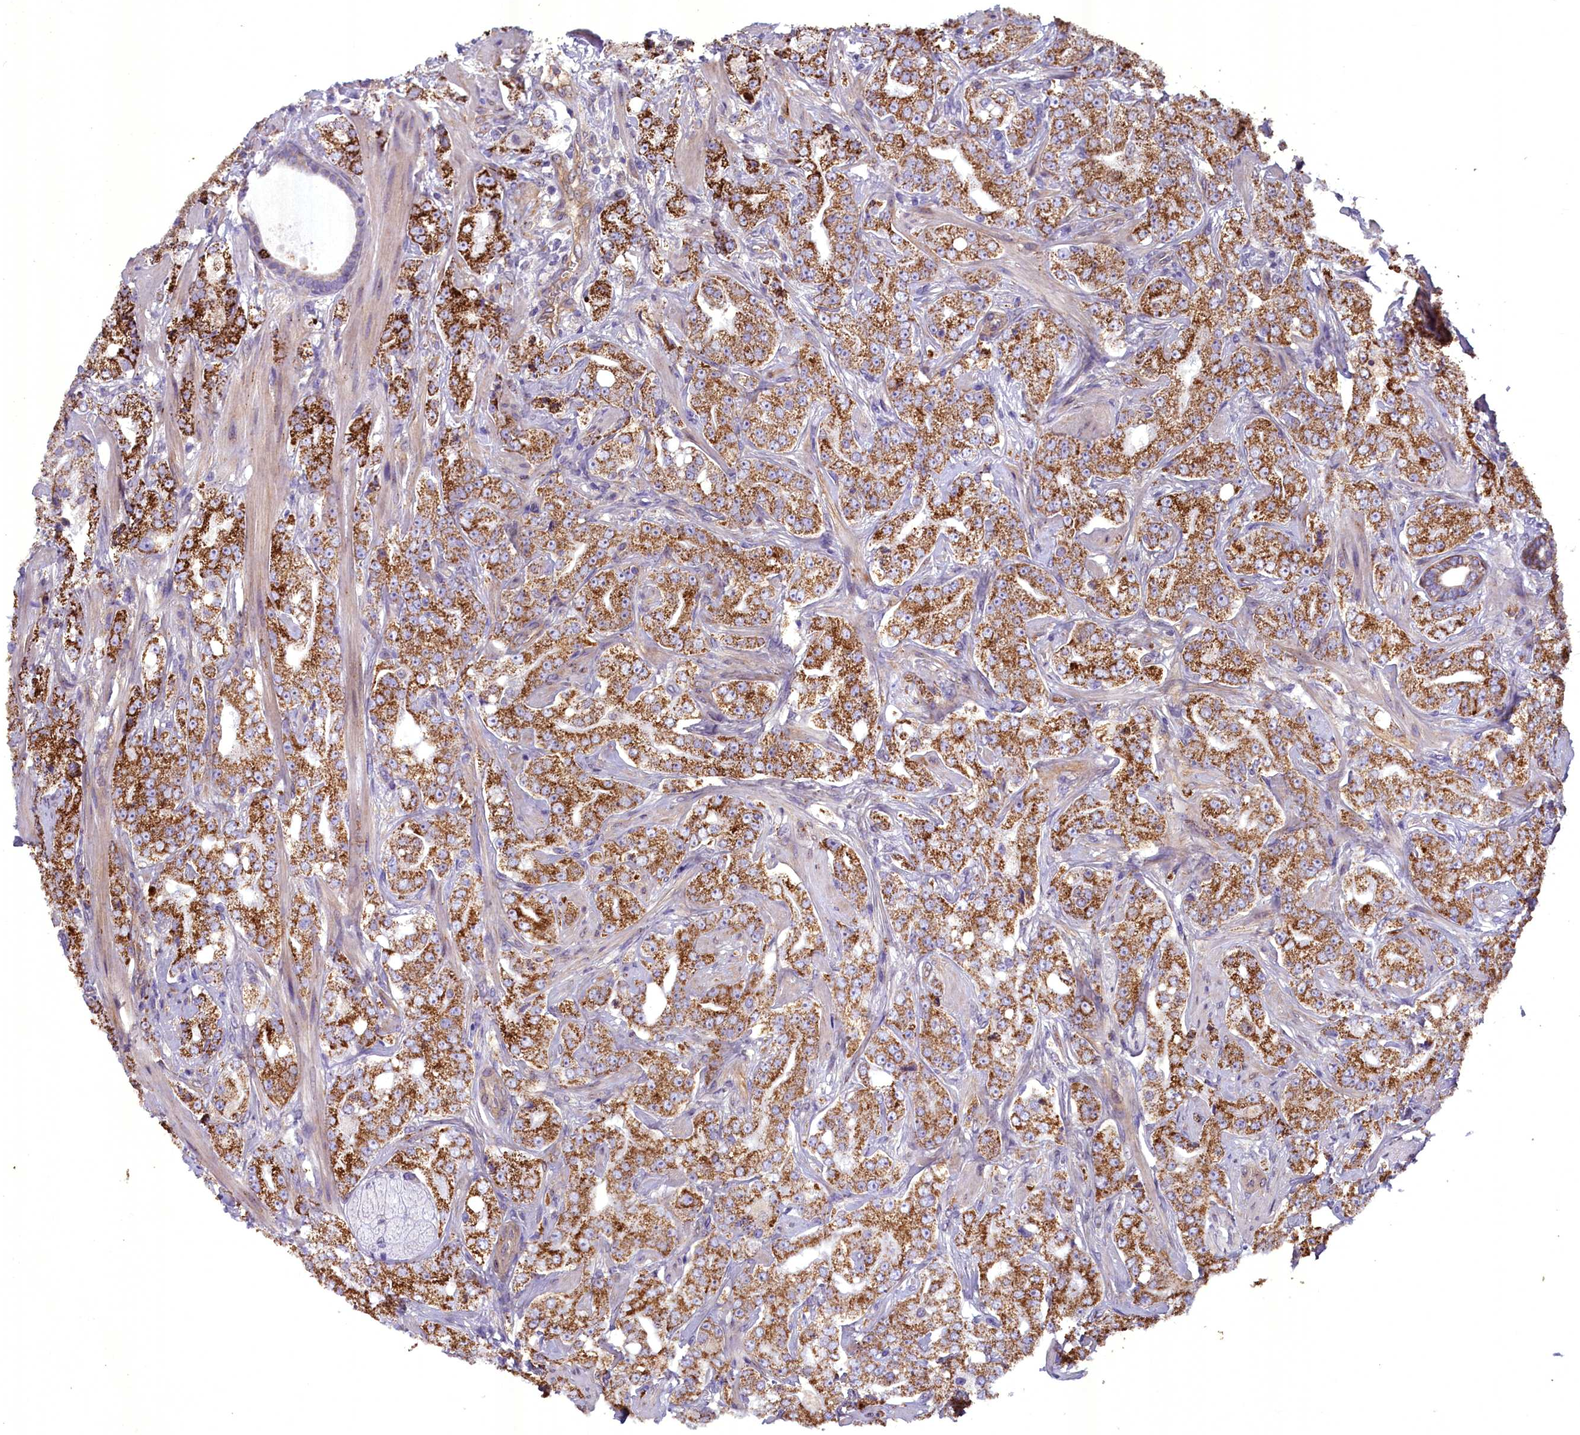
{"staining": {"intensity": "moderate", "quantity": ">75%", "location": "cytoplasmic/membranous"}, "tissue": "prostate cancer", "cell_type": "Tumor cells", "image_type": "cancer", "snomed": [{"axis": "morphology", "description": "Adenocarcinoma, Low grade"}, {"axis": "topography", "description": "Prostate"}], "caption": "A histopathology image showing moderate cytoplasmic/membranous expression in about >75% of tumor cells in prostate cancer (adenocarcinoma (low-grade)), as visualized by brown immunohistochemical staining.", "gene": "ACAD8", "patient": {"sex": "male", "age": 67}}